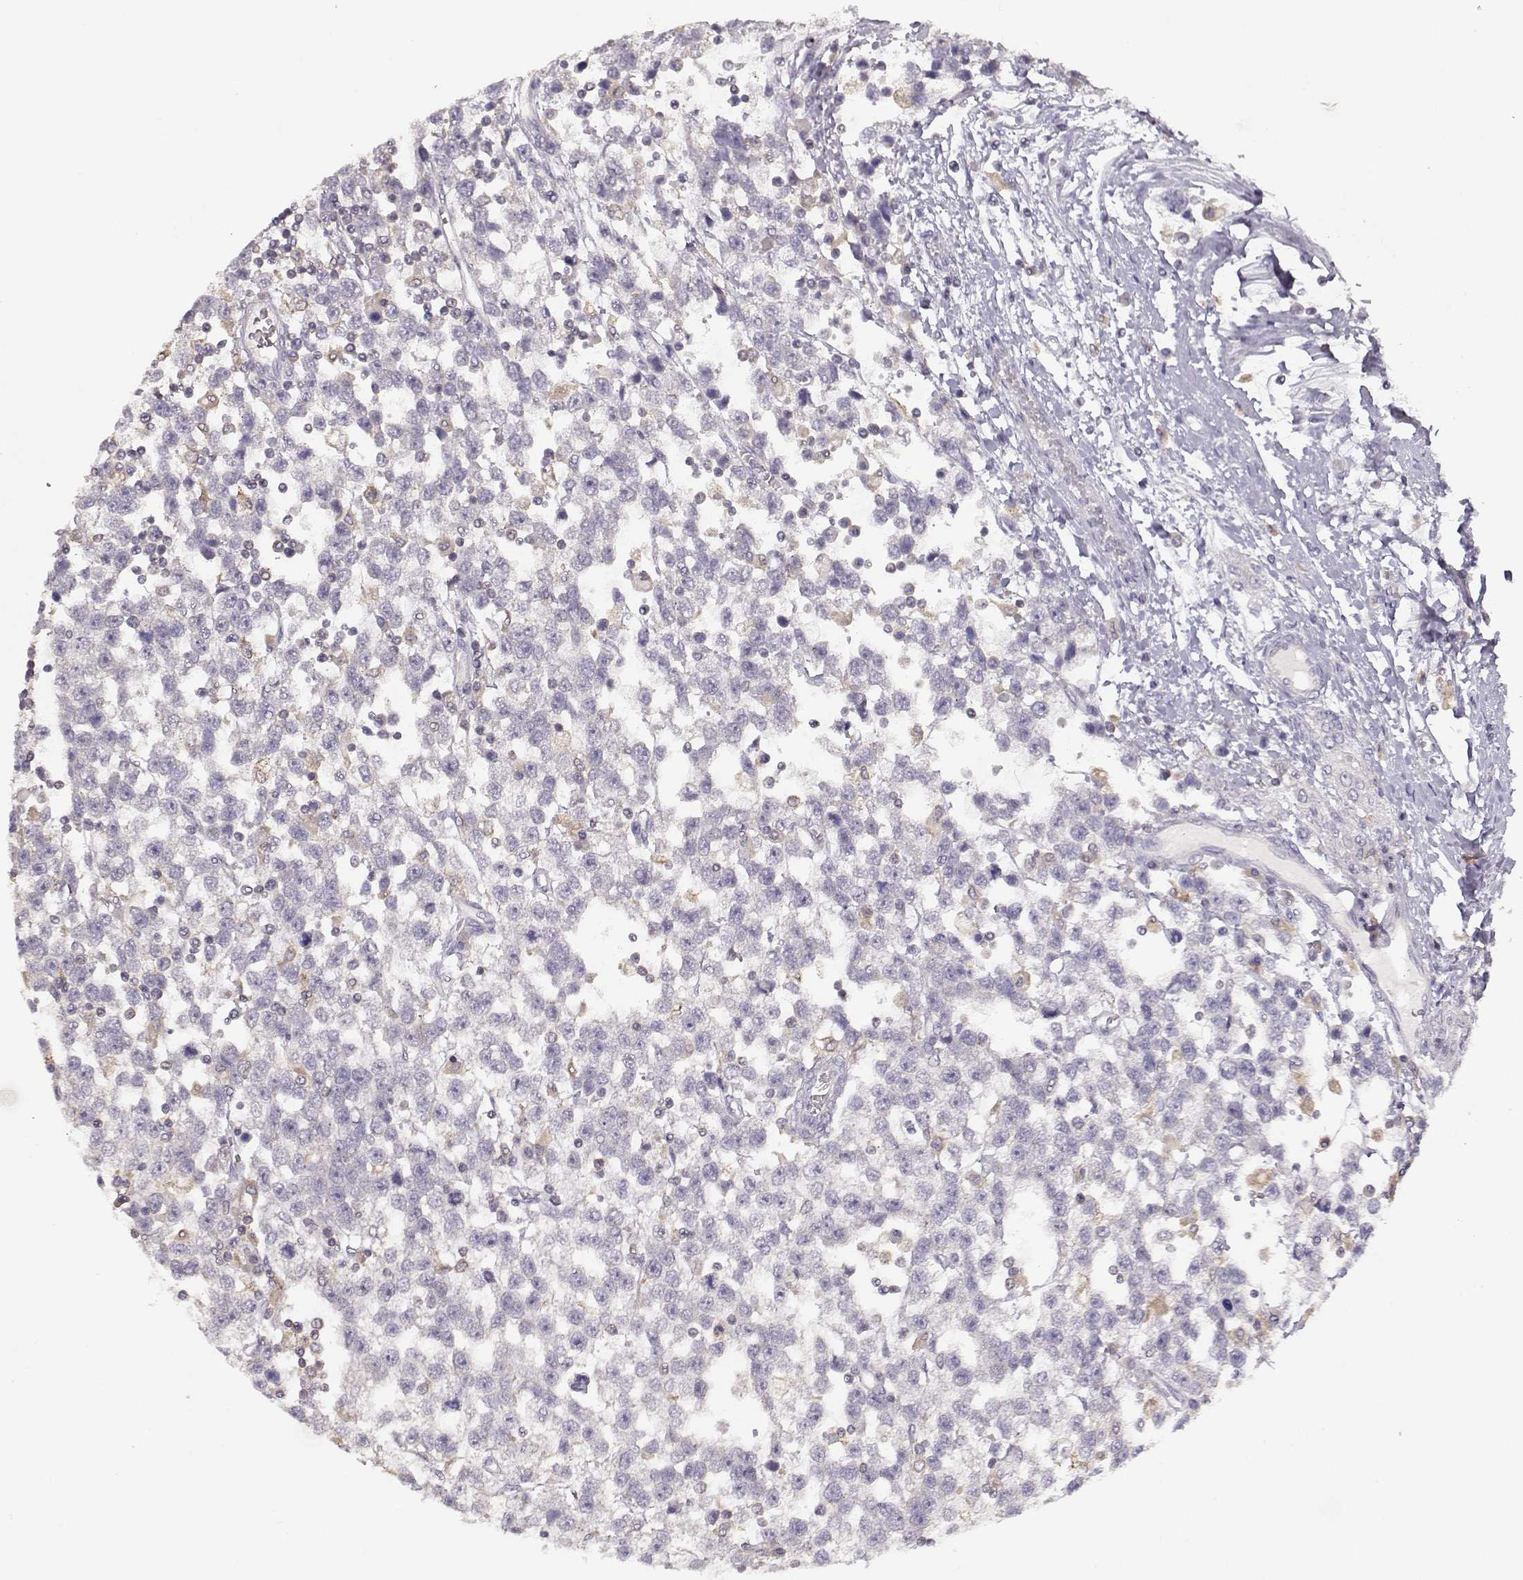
{"staining": {"intensity": "negative", "quantity": "none", "location": "none"}, "tissue": "testis cancer", "cell_type": "Tumor cells", "image_type": "cancer", "snomed": [{"axis": "morphology", "description": "Seminoma, NOS"}, {"axis": "topography", "description": "Testis"}], "caption": "Human testis cancer (seminoma) stained for a protein using immunohistochemistry (IHC) exhibits no staining in tumor cells.", "gene": "VAV1", "patient": {"sex": "male", "age": 34}}